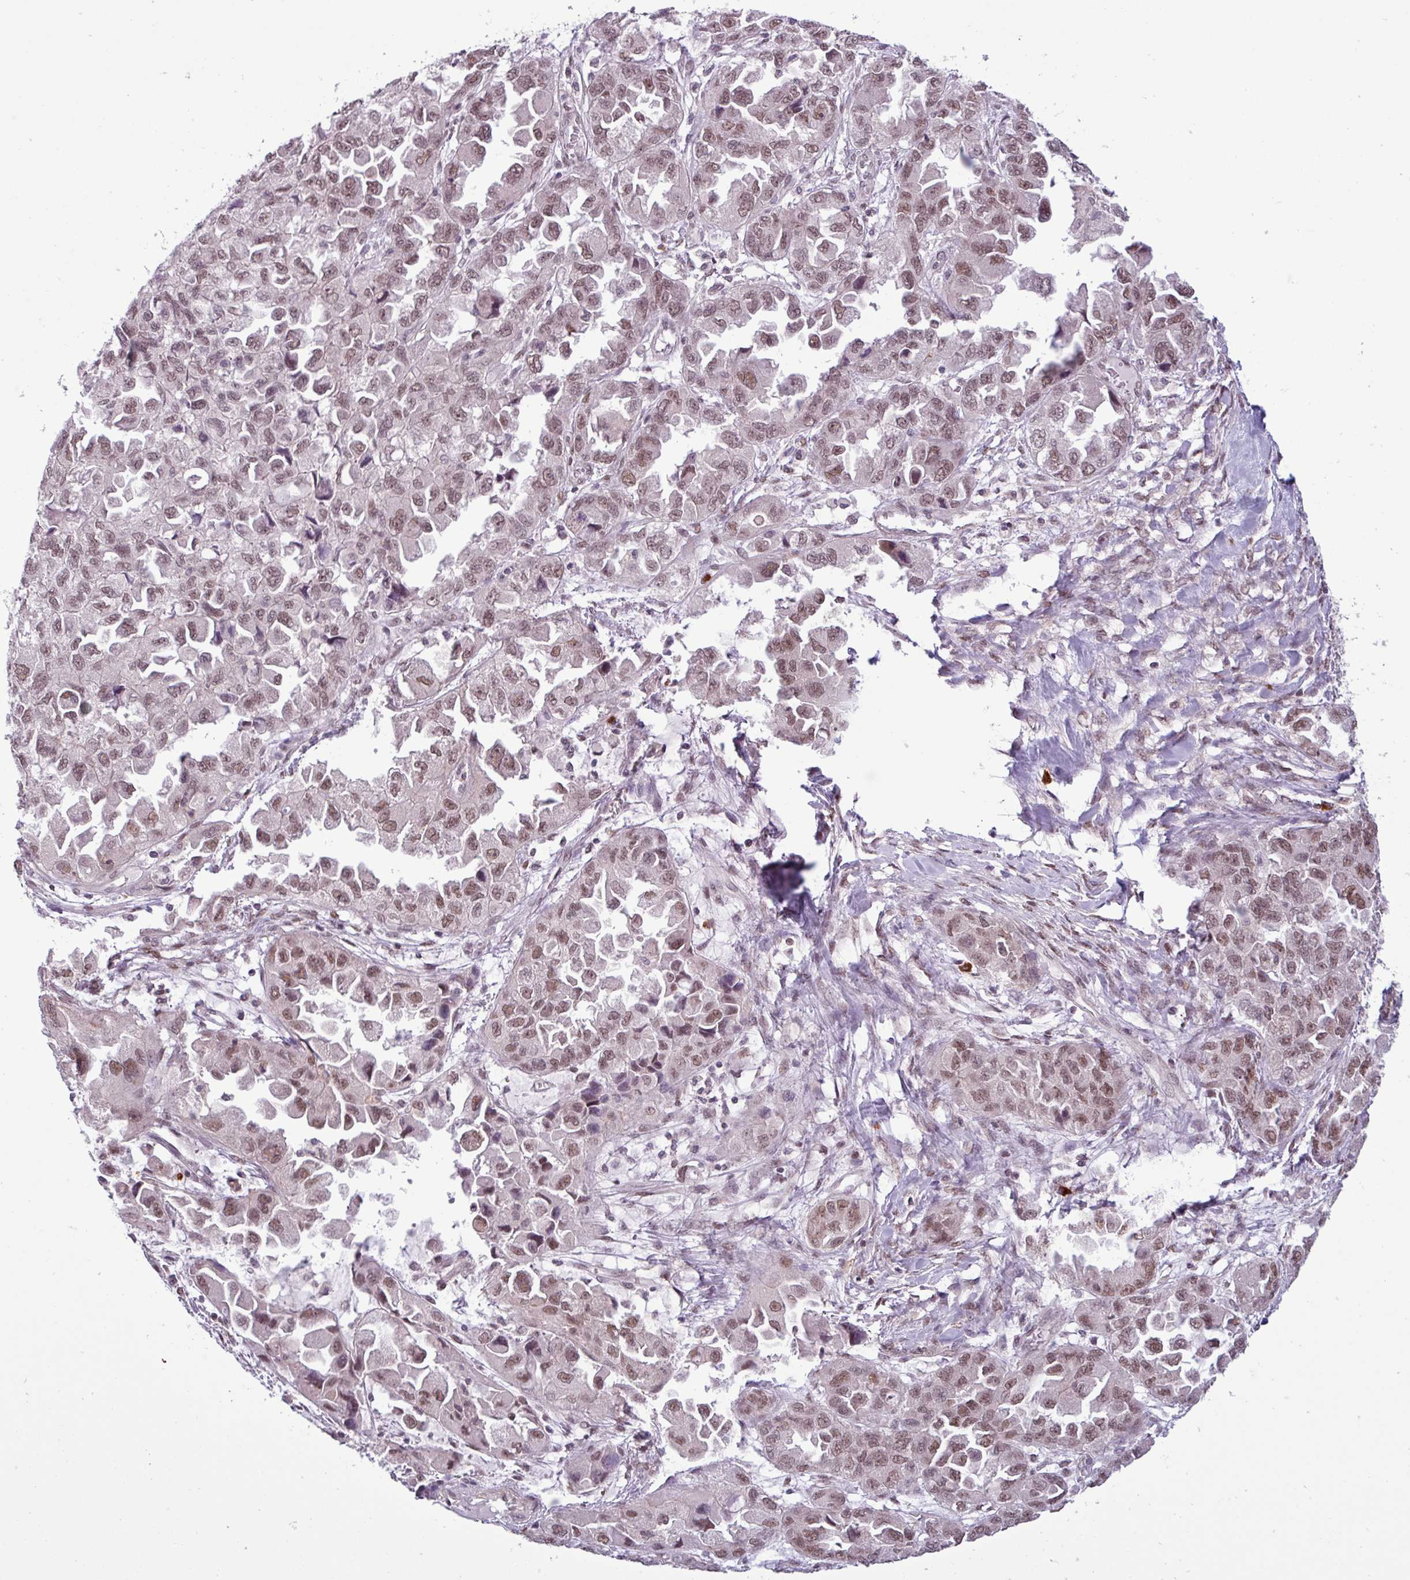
{"staining": {"intensity": "moderate", "quantity": ">75%", "location": "nuclear"}, "tissue": "ovarian cancer", "cell_type": "Tumor cells", "image_type": "cancer", "snomed": [{"axis": "morphology", "description": "Cystadenocarcinoma, serous, NOS"}, {"axis": "topography", "description": "Ovary"}], "caption": "DAB (3,3'-diaminobenzidine) immunohistochemical staining of ovarian cancer (serous cystadenocarcinoma) reveals moderate nuclear protein positivity in approximately >75% of tumor cells.", "gene": "NOTCH2", "patient": {"sex": "female", "age": 84}}